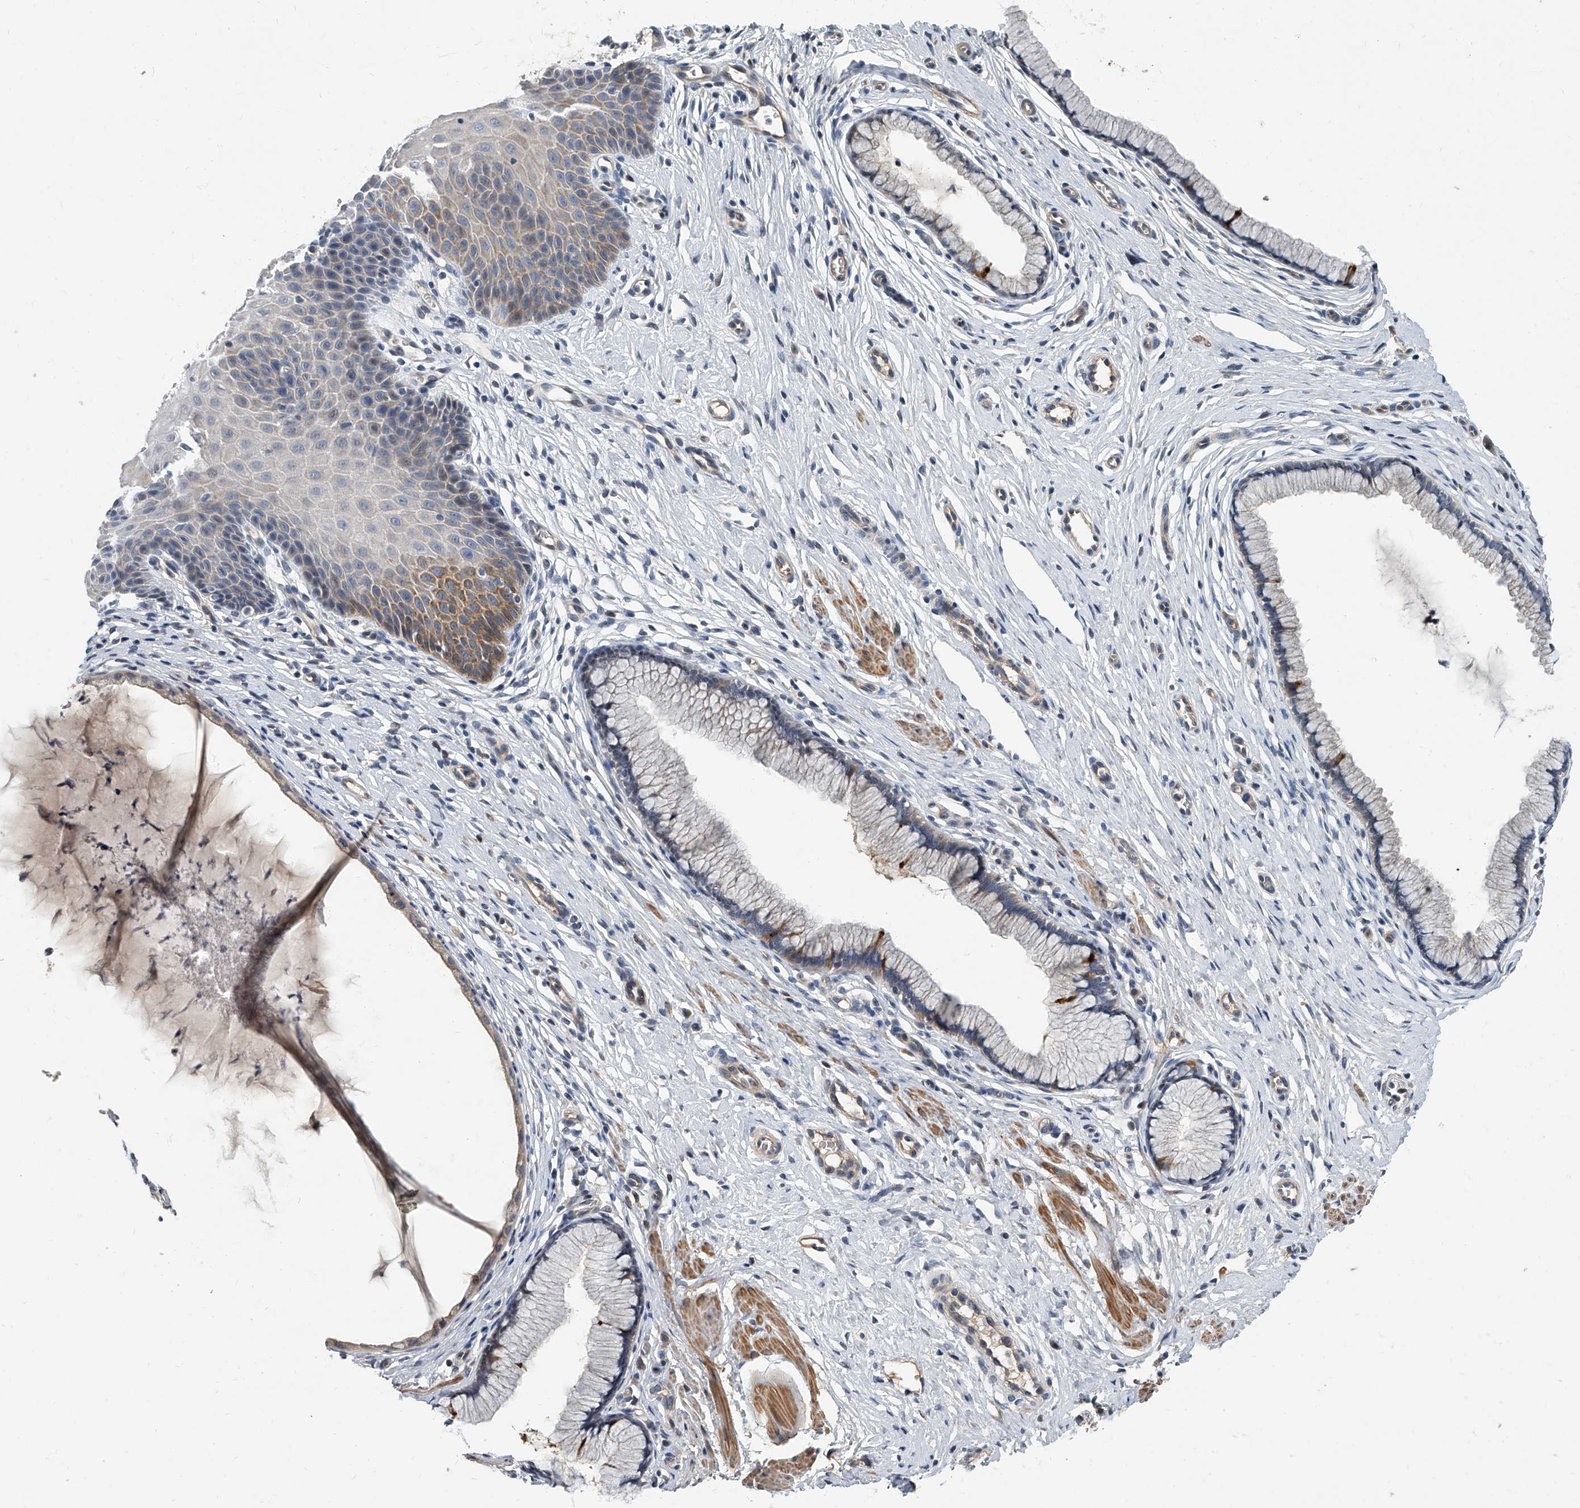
{"staining": {"intensity": "moderate", "quantity": "<25%", "location": "cytoplasmic/membranous"}, "tissue": "cervix", "cell_type": "Glandular cells", "image_type": "normal", "snomed": [{"axis": "morphology", "description": "Normal tissue, NOS"}, {"axis": "topography", "description": "Cervix"}], "caption": "Glandular cells reveal low levels of moderate cytoplasmic/membranous positivity in approximately <25% of cells in unremarkable human cervix.", "gene": "CD200", "patient": {"sex": "female", "age": 36}}